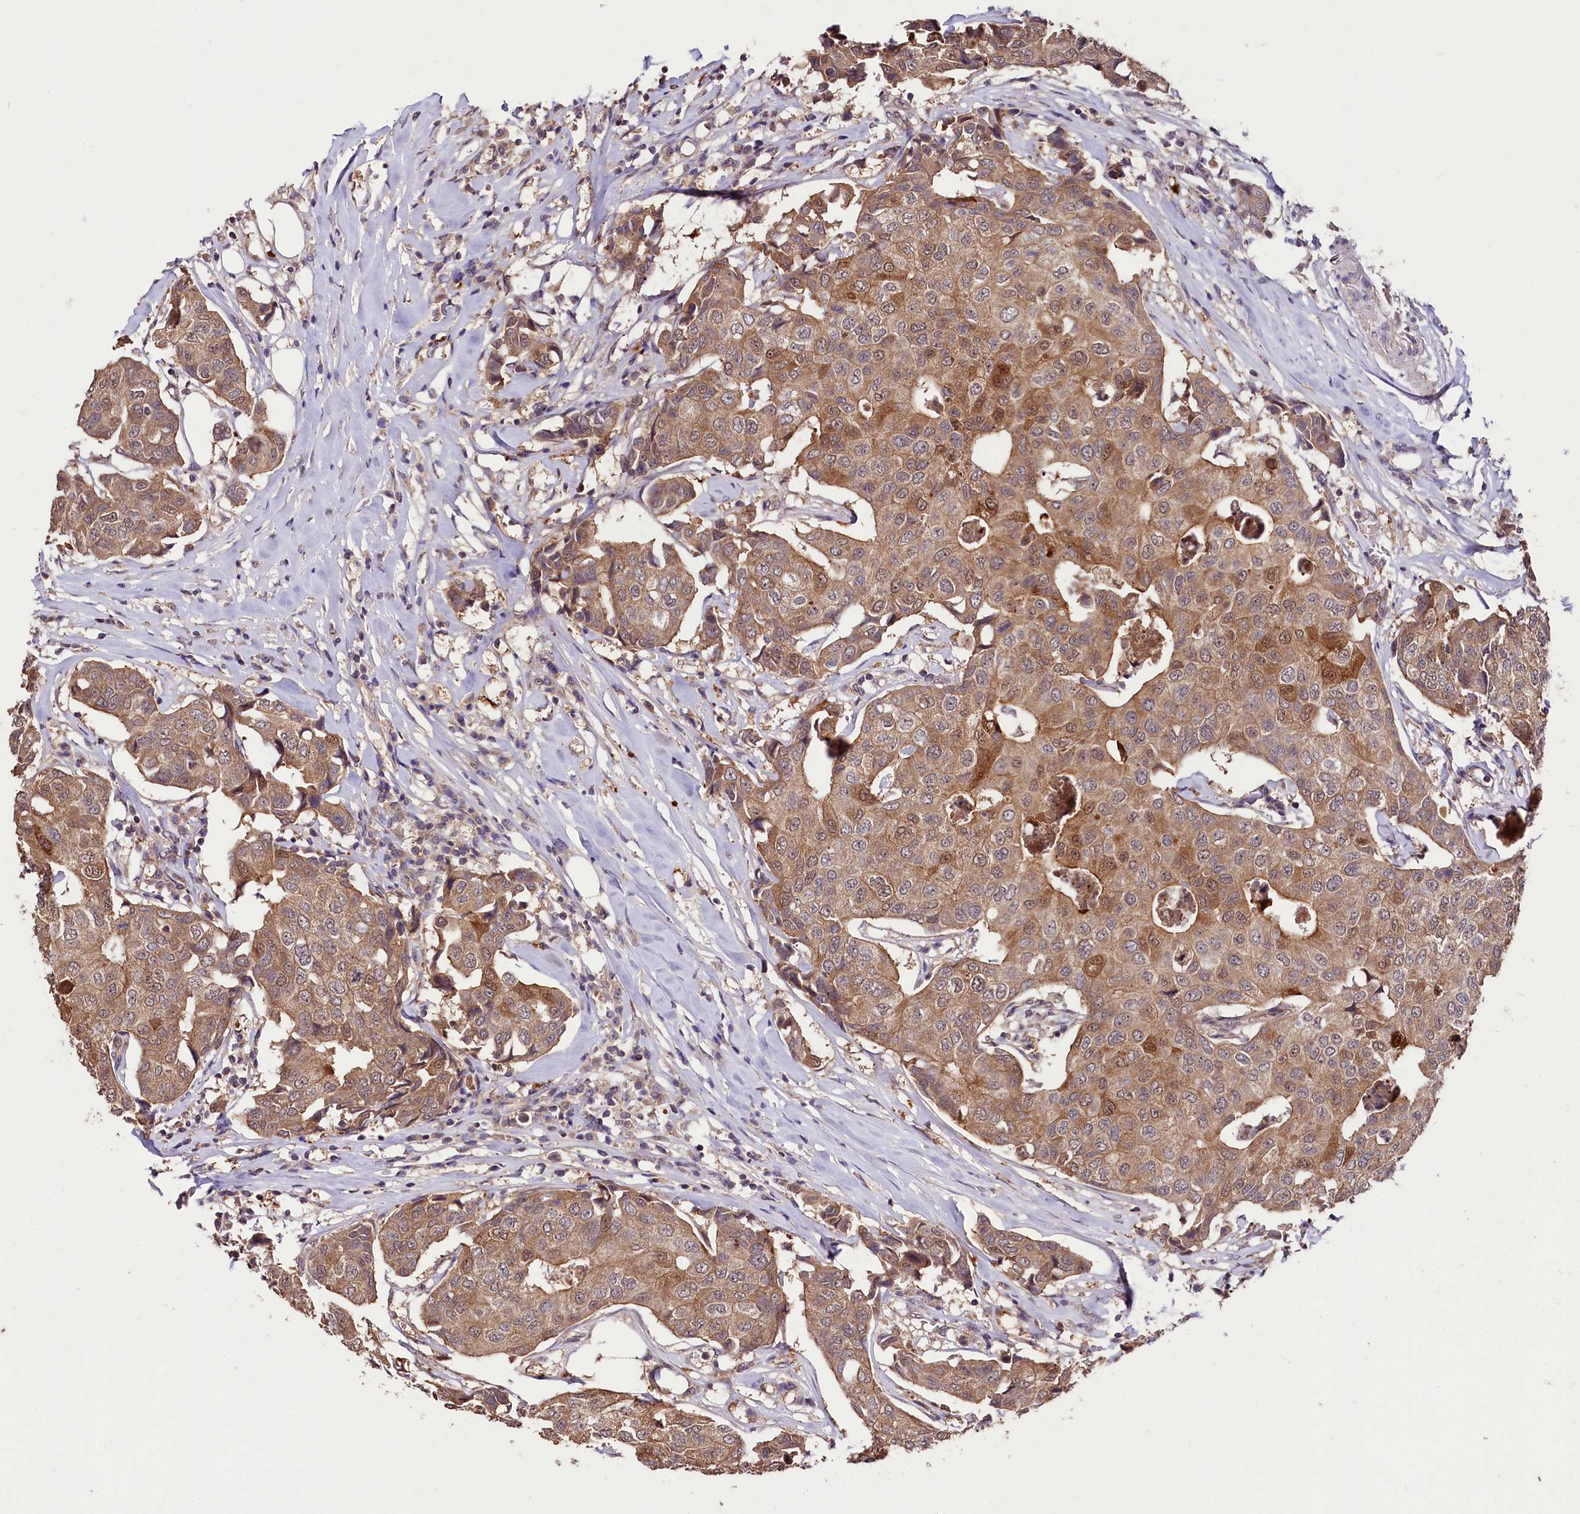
{"staining": {"intensity": "moderate", "quantity": ">75%", "location": "cytoplasmic/membranous,nuclear"}, "tissue": "breast cancer", "cell_type": "Tumor cells", "image_type": "cancer", "snomed": [{"axis": "morphology", "description": "Duct carcinoma"}, {"axis": "topography", "description": "Breast"}], "caption": "High-magnification brightfield microscopy of breast cancer (intraductal carcinoma) stained with DAB (3,3'-diaminobenzidine) (brown) and counterstained with hematoxylin (blue). tumor cells exhibit moderate cytoplasmic/membranous and nuclear staining is seen in approximately>75% of cells. Ihc stains the protein of interest in brown and the nuclei are stained blue.", "gene": "KLRB1", "patient": {"sex": "female", "age": 80}}